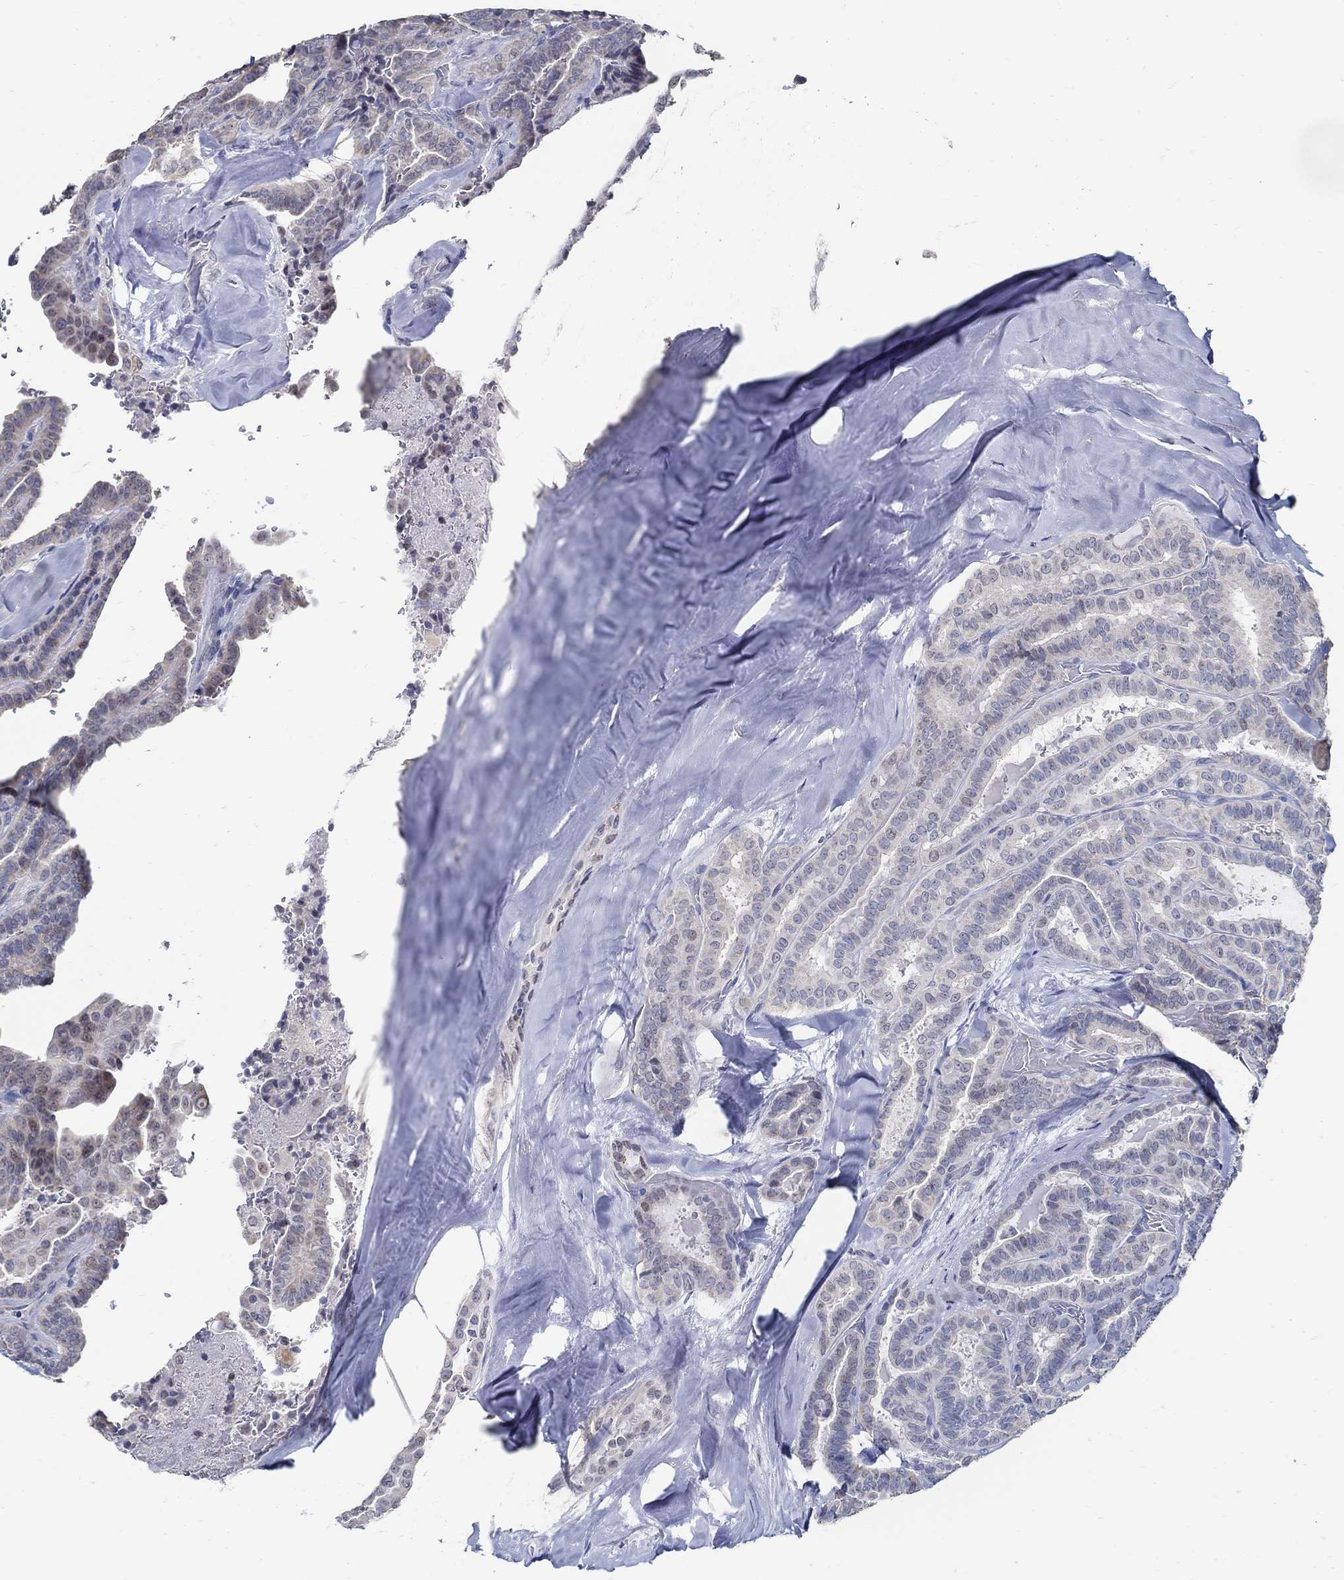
{"staining": {"intensity": "negative", "quantity": "none", "location": "none"}, "tissue": "thyroid cancer", "cell_type": "Tumor cells", "image_type": "cancer", "snomed": [{"axis": "morphology", "description": "Papillary adenocarcinoma, NOS"}, {"axis": "topography", "description": "Thyroid gland"}], "caption": "IHC image of thyroid cancer stained for a protein (brown), which reveals no expression in tumor cells.", "gene": "USP29", "patient": {"sex": "female", "age": 39}}